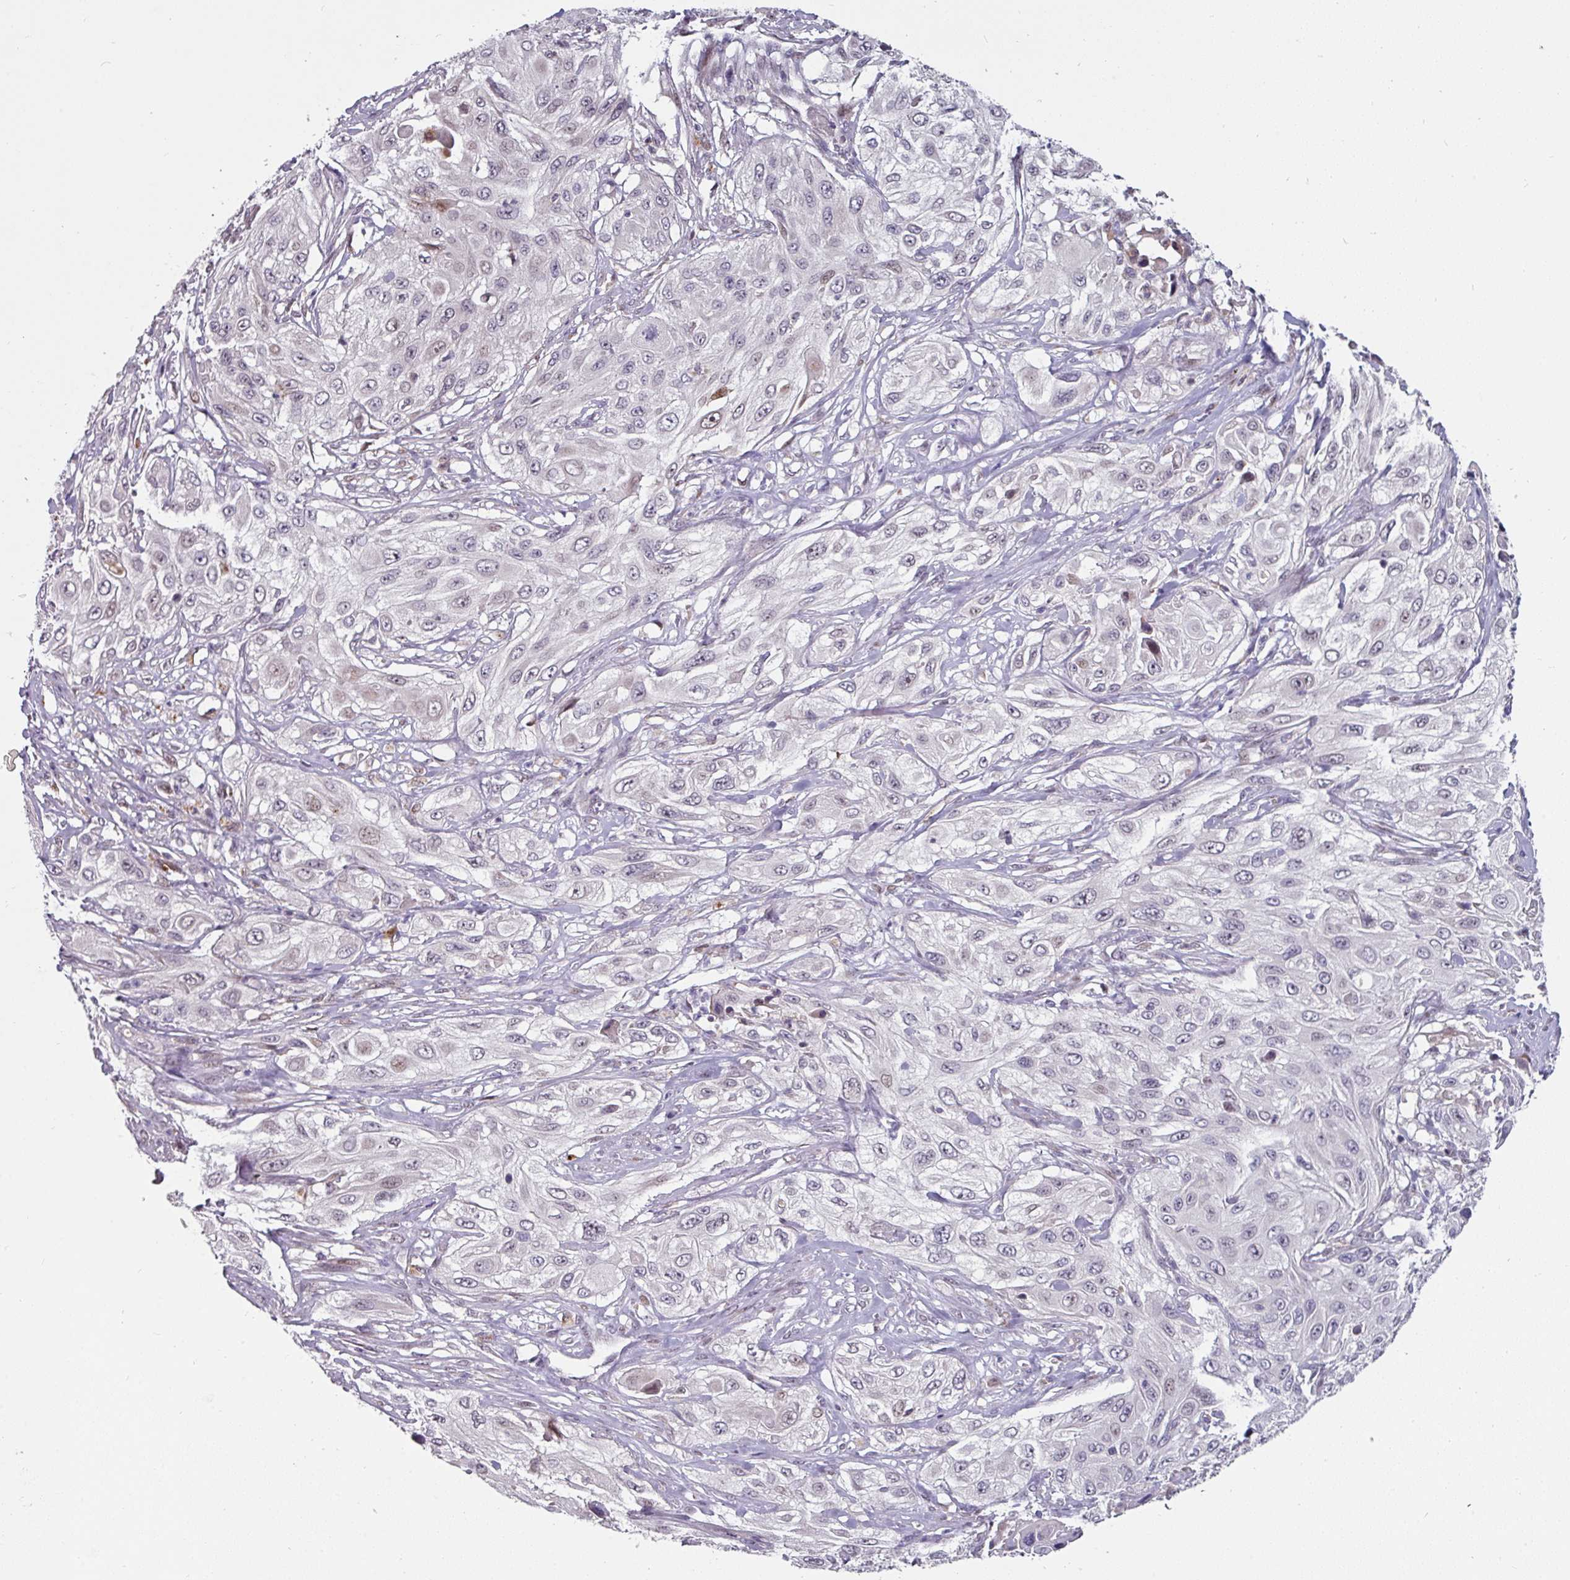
{"staining": {"intensity": "negative", "quantity": "none", "location": "none"}, "tissue": "cervical cancer", "cell_type": "Tumor cells", "image_type": "cancer", "snomed": [{"axis": "morphology", "description": "Squamous cell carcinoma, NOS"}, {"axis": "topography", "description": "Cervix"}], "caption": "The histopathology image reveals no significant staining in tumor cells of cervical squamous cell carcinoma.", "gene": "SWSAP1", "patient": {"sex": "female", "age": 42}}